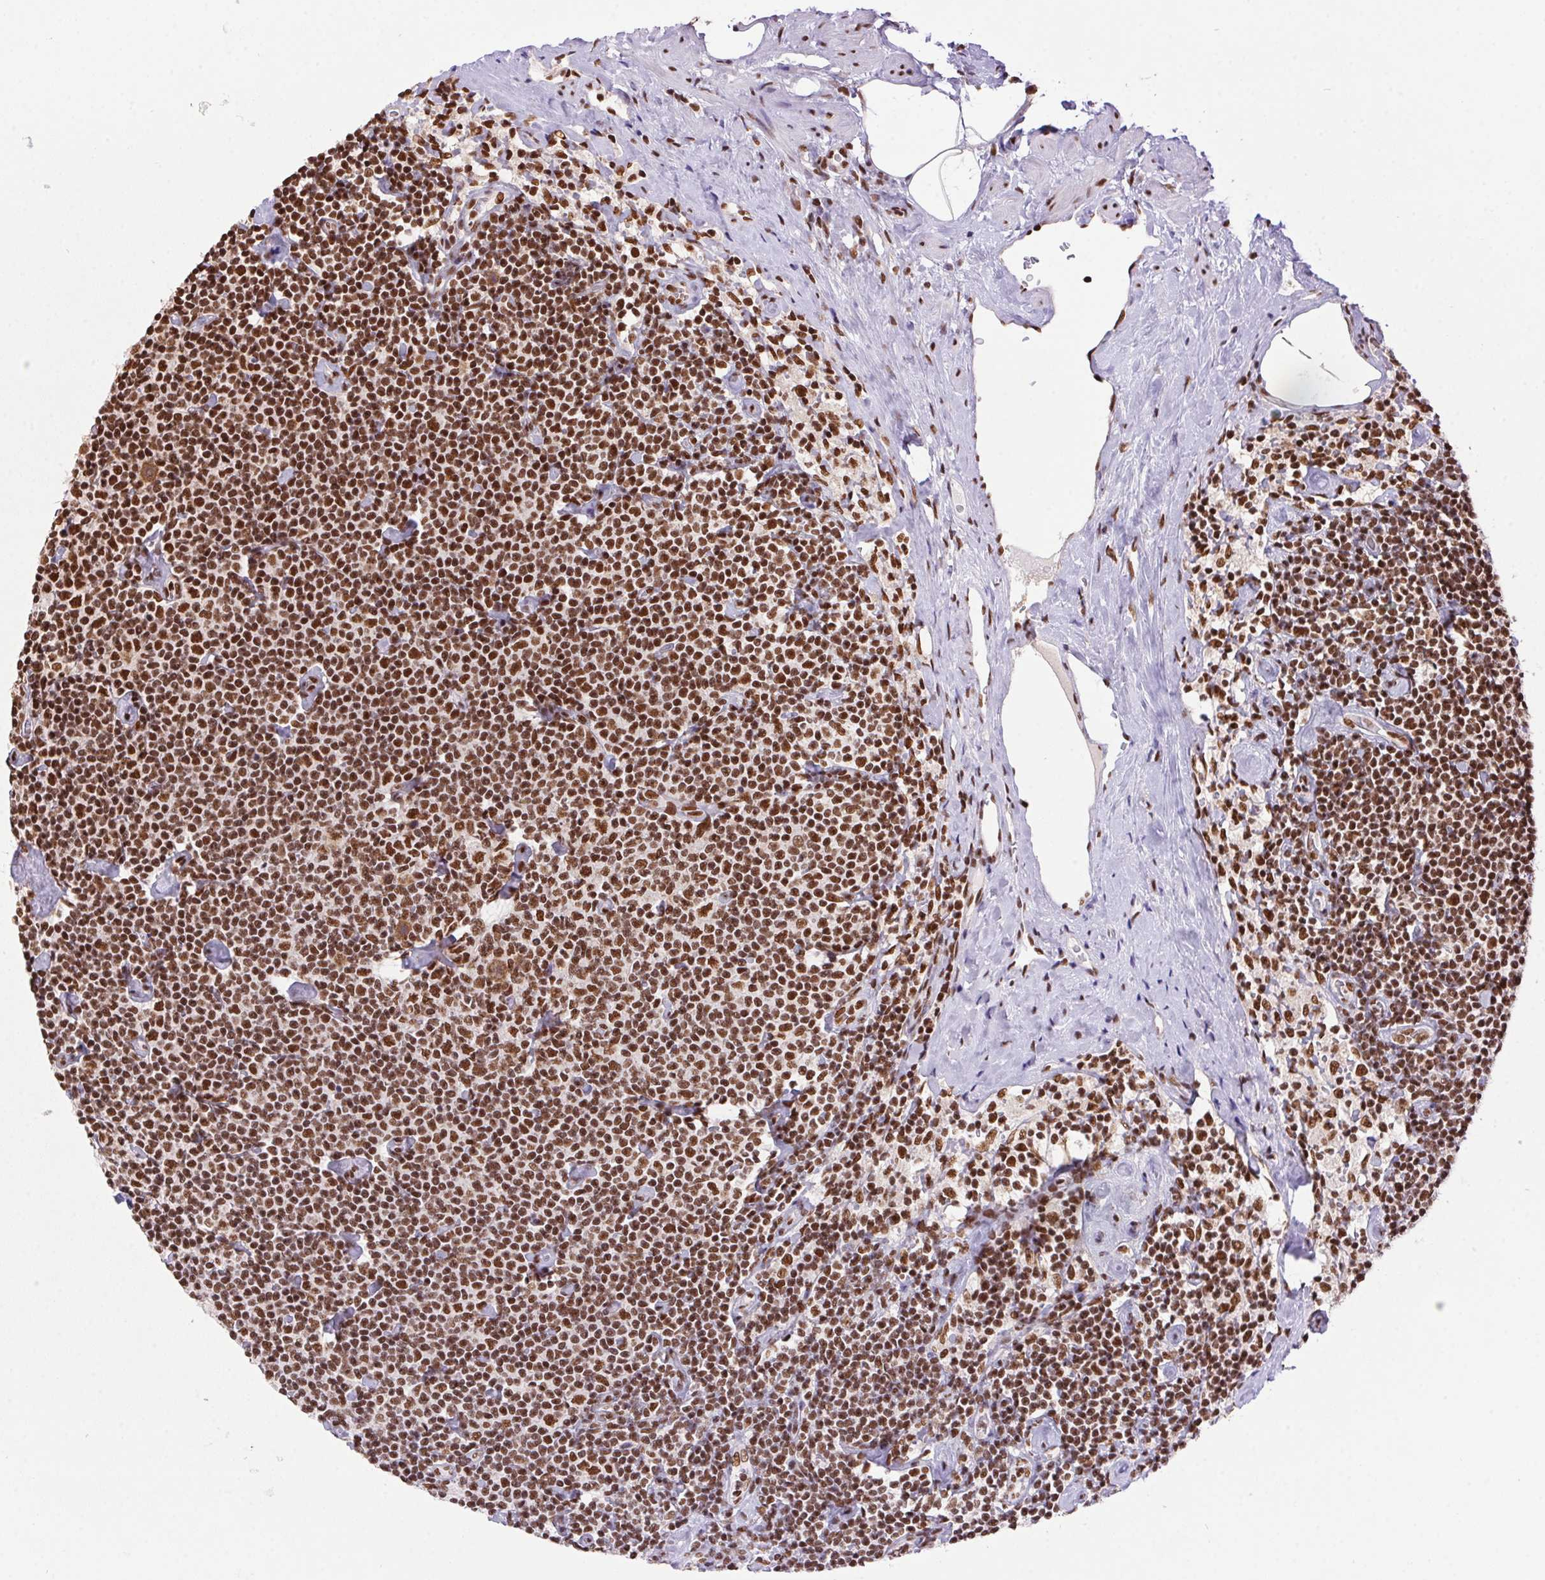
{"staining": {"intensity": "moderate", "quantity": ">75%", "location": "nuclear"}, "tissue": "lymphoma", "cell_type": "Tumor cells", "image_type": "cancer", "snomed": [{"axis": "morphology", "description": "Malignant lymphoma, non-Hodgkin's type, Low grade"}, {"axis": "topography", "description": "Lymph node"}], "caption": "High-power microscopy captured an immunohistochemistry (IHC) photomicrograph of malignant lymphoma, non-Hodgkin's type (low-grade), revealing moderate nuclear staining in approximately >75% of tumor cells. Ihc stains the protein in brown and the nuclei are stained blue.", "gene": "ZNF207", "patient": {"sex": "male", "age": 81}}